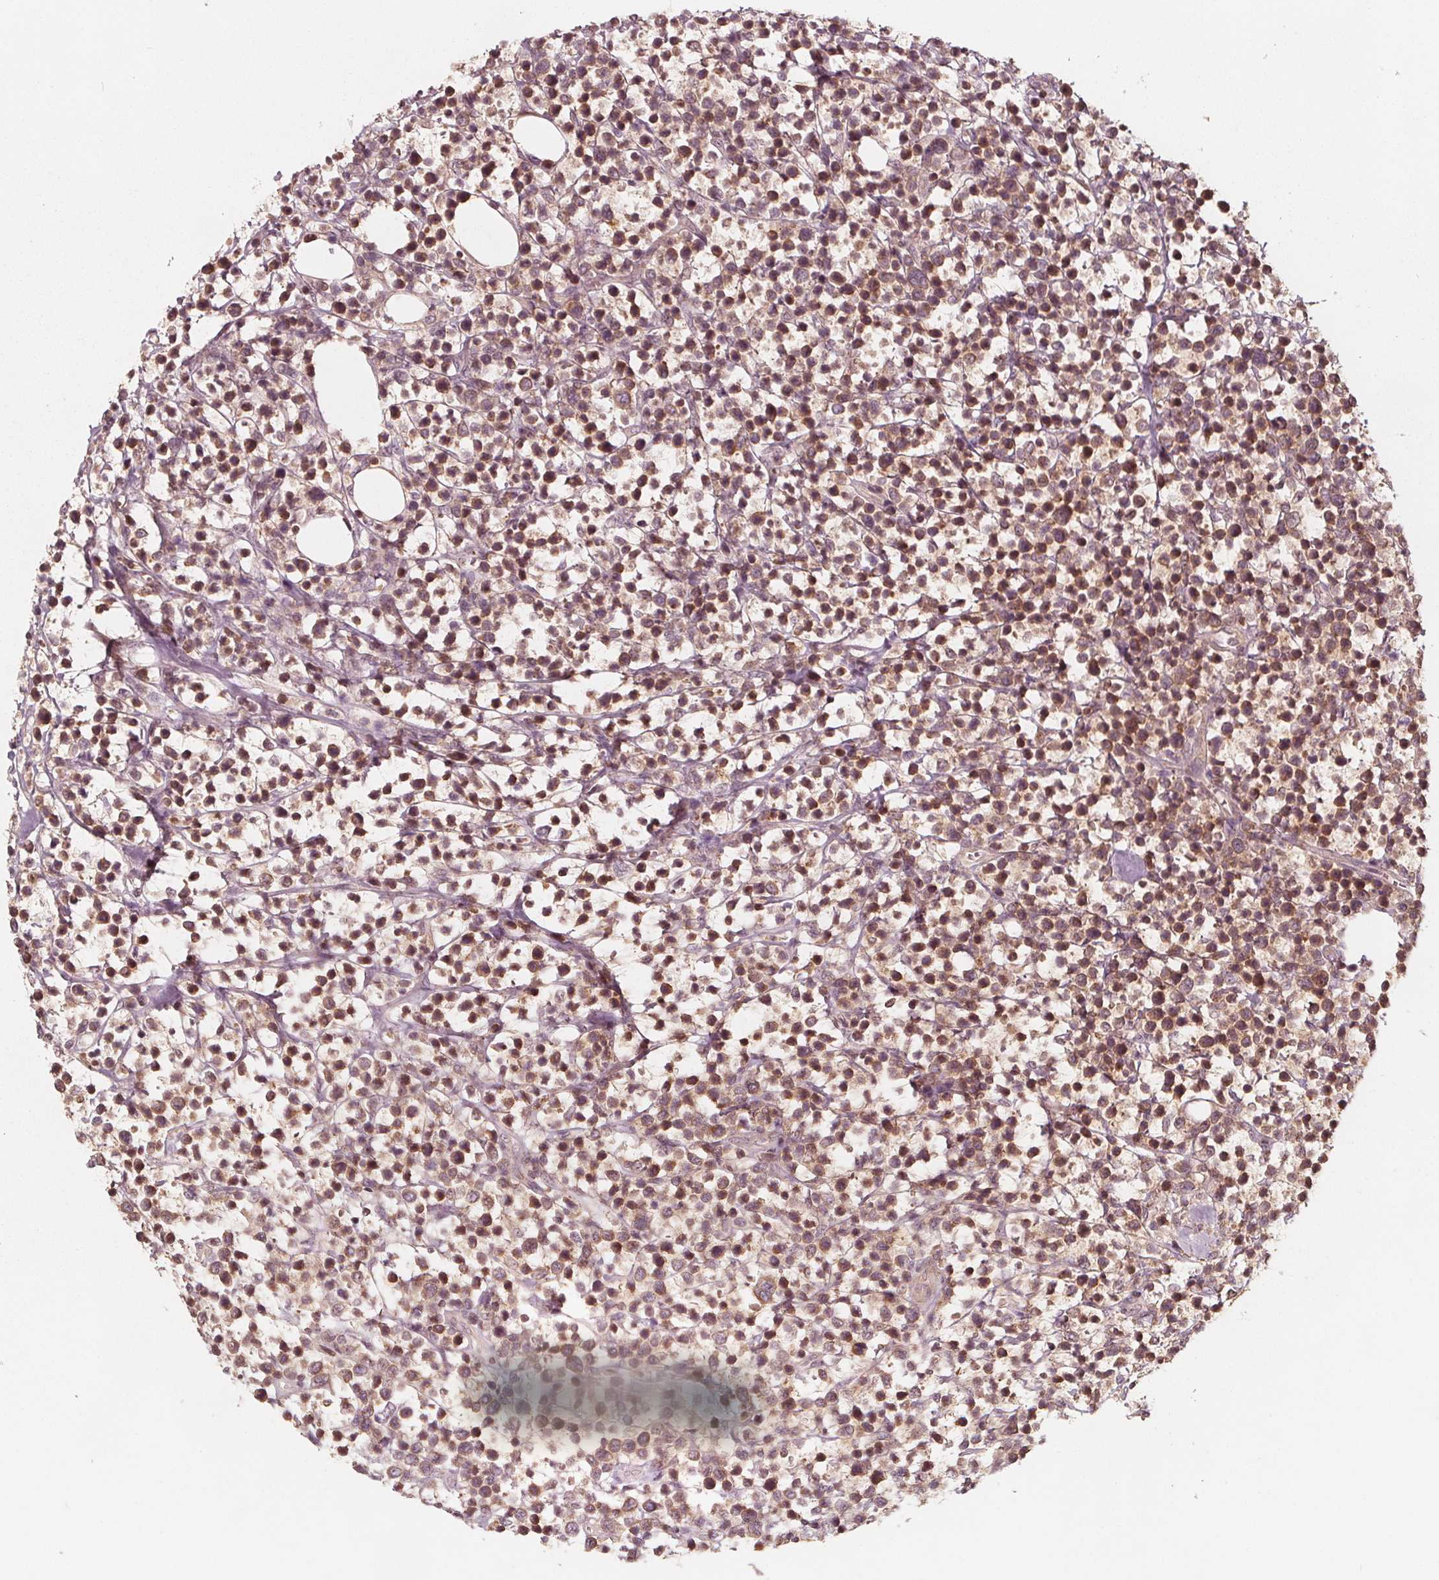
{"staining": {"intensity": "moderate", "quantity": ">75%", "location": "cytoplasmic/membranous"}, "tissue": "lymphoma", "cell_type": "Tumor cells", "image_type": "cancer", "snomed": [{"axis": "morphology", "description": "Malignant lymphoma, non-Hodgkin's type, High grade"}, {"axis": "topography", "description": "Soft tissue"}], "caption": "An immunohistochemistry photomicrograph of neoplastic tissue is shown. Protein staining in brown highlights moderate cytoplasmic/membranous positivity in malignant lymphoma, non-Hodgkin's type (high-grade) within tumor cells.", "gene": "AIP", "patient": {"sex": "female", "age": 56}}